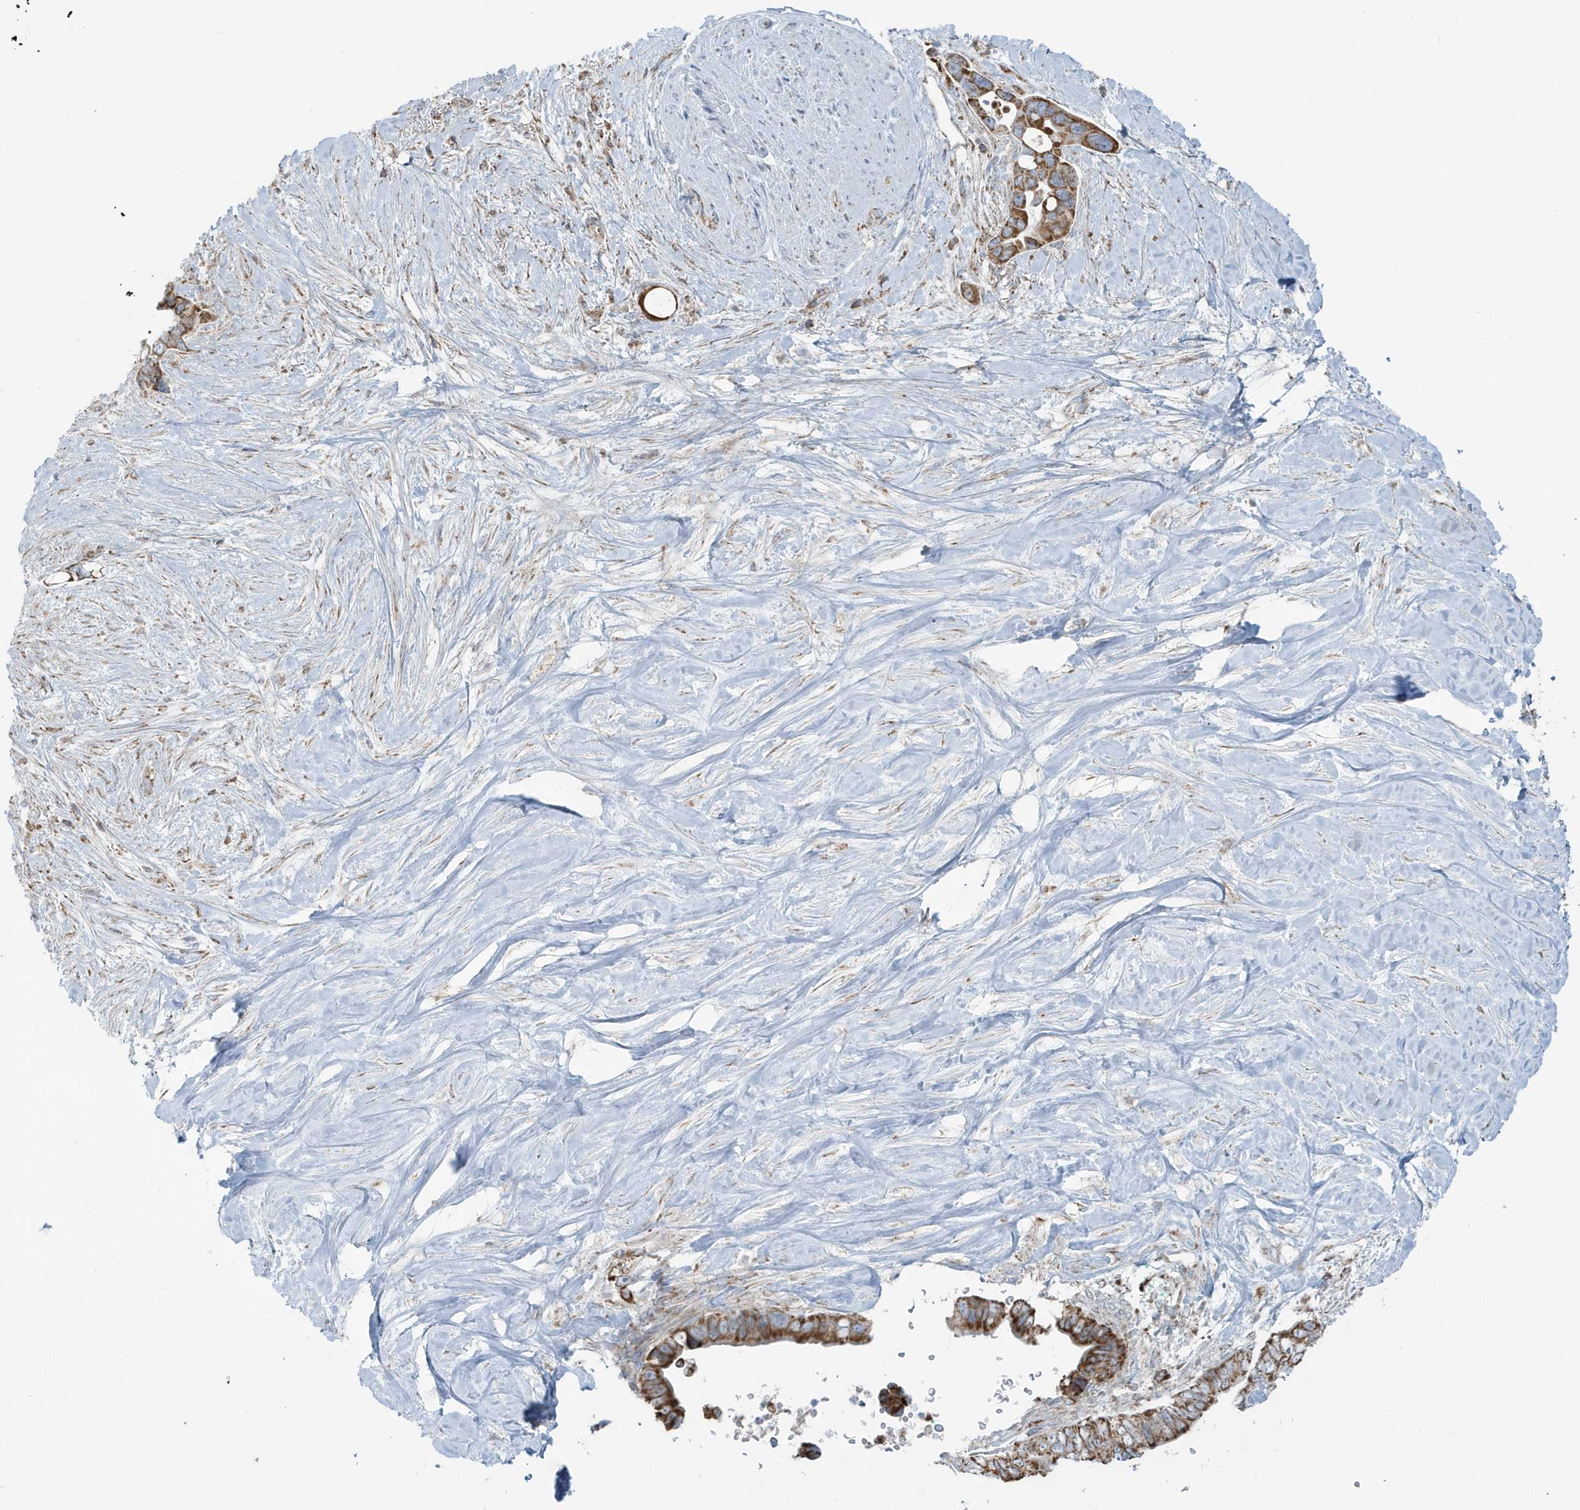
{"staining": {"intensity": "strong", "quantity": "25%-75%", "location": "cytoplasmic/membranous"}, "tissue": "pancreatic cancer", "cell_type": "Tumor cells", "image_type": "cancer", "snomed": [{"axis": "morphology", "description": "Adenocarcinoma, NOS"}, {"axis": "topography", "description": "Pancreas"}], "caption": "IHC of human pancreatic adenocarcinoma reveals high levels of strong cytoplasmic/membranous staining in approximately 25%-75% of tumor cells.", "gene": "RAB11FIP3", "patient": {"sex": "female", "age": 72}}